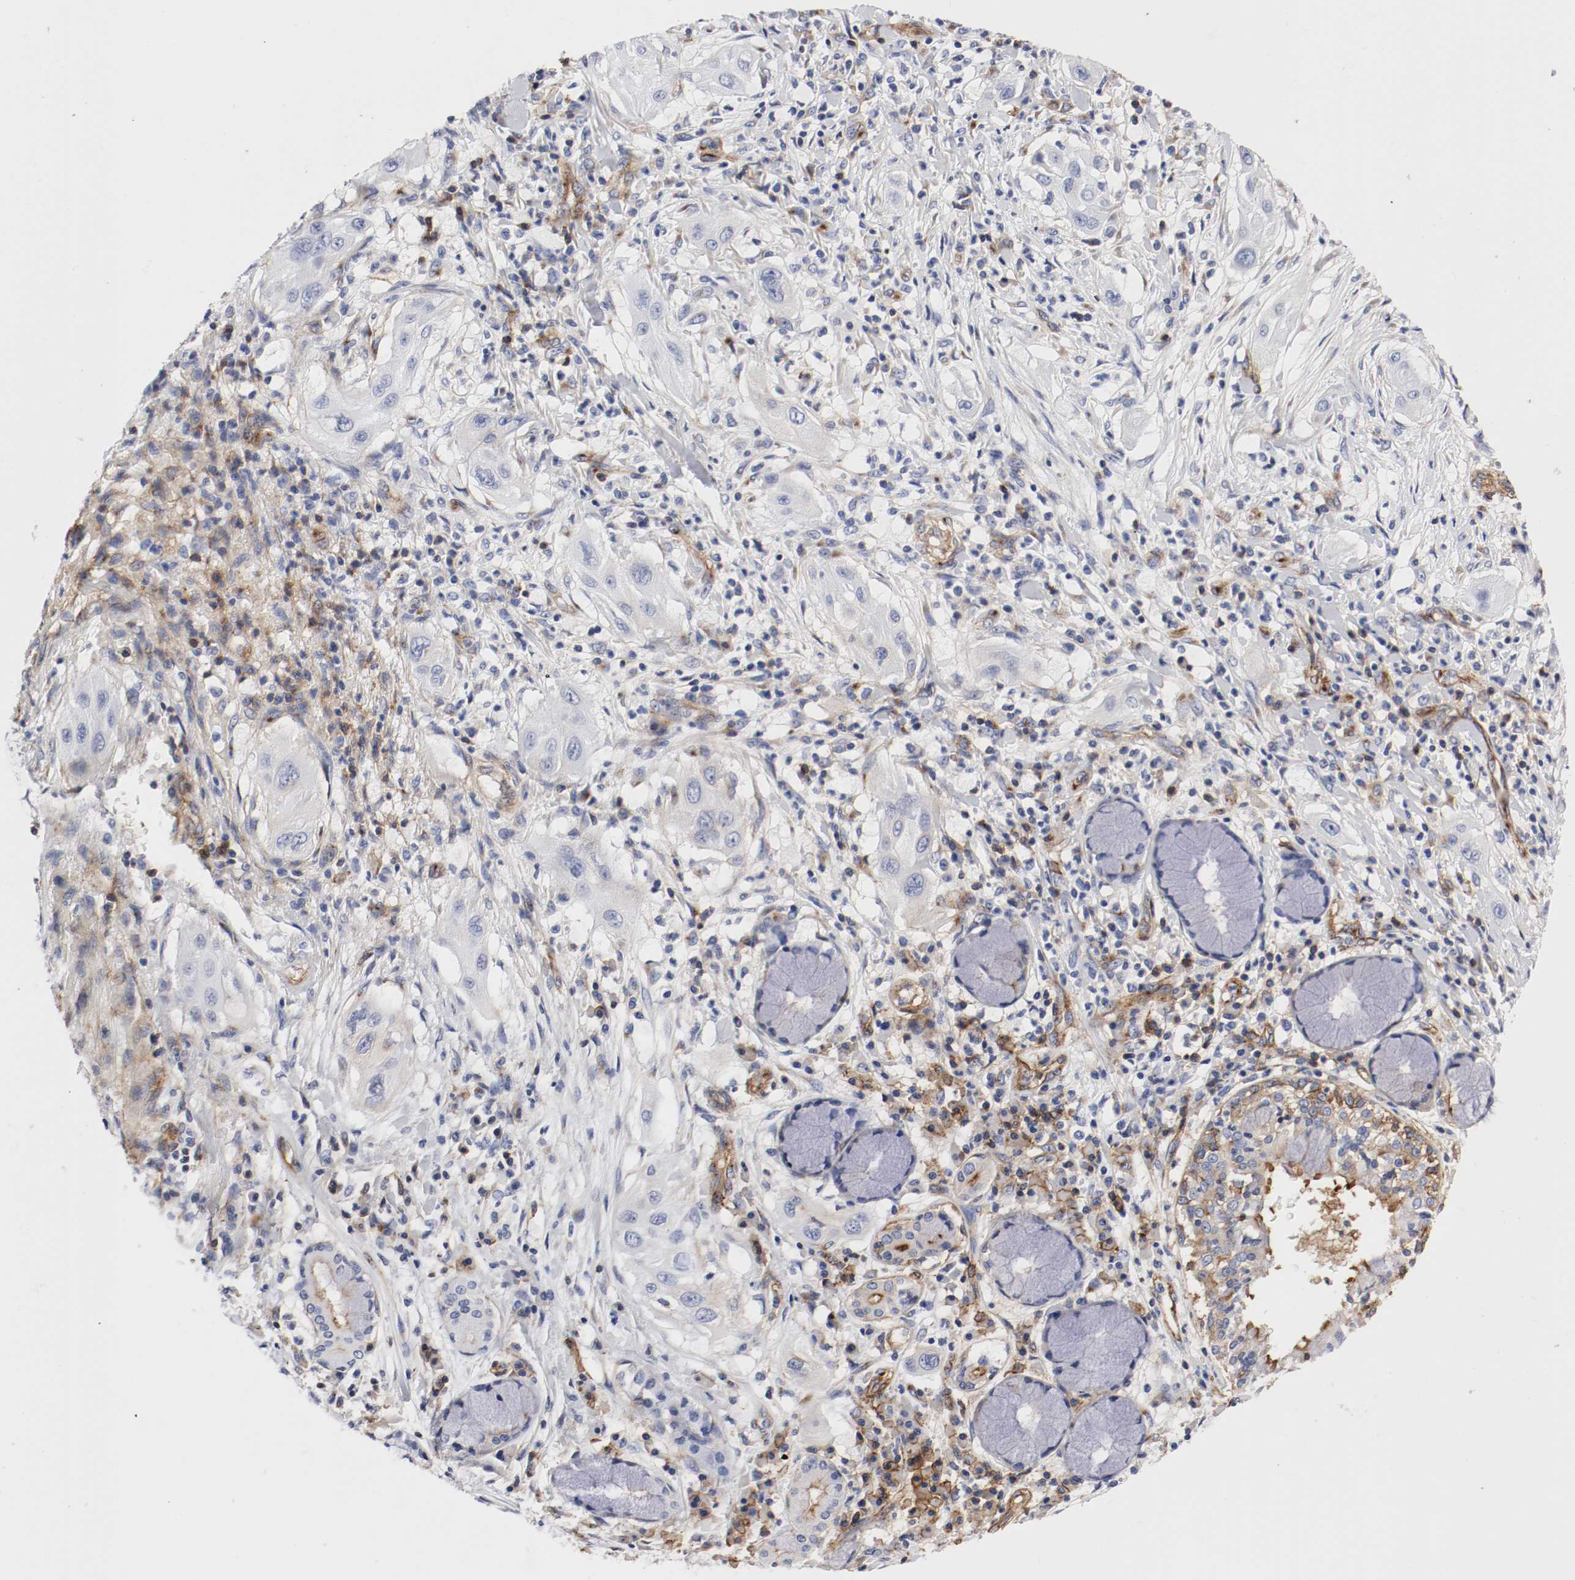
{"staining": {"intensity": "weak", "quantity": "<25%", "location": "cytoplasmic/membranous"}, "tissue": "lung cancer", "cell_type": "Tumor cells", "image_type": "cancer", "snomed": [{"axis": "morphology", "description": "Squamous cell carcinoma, NOS"}, {"axis": "topography", "description": "Lung"}], "caption": "Lung cancer was stained to show a protein in brown. There is no significant expression in tumor cells.", "gene": "IFITM1", "patient": {"sex": "female", "age": 47}}